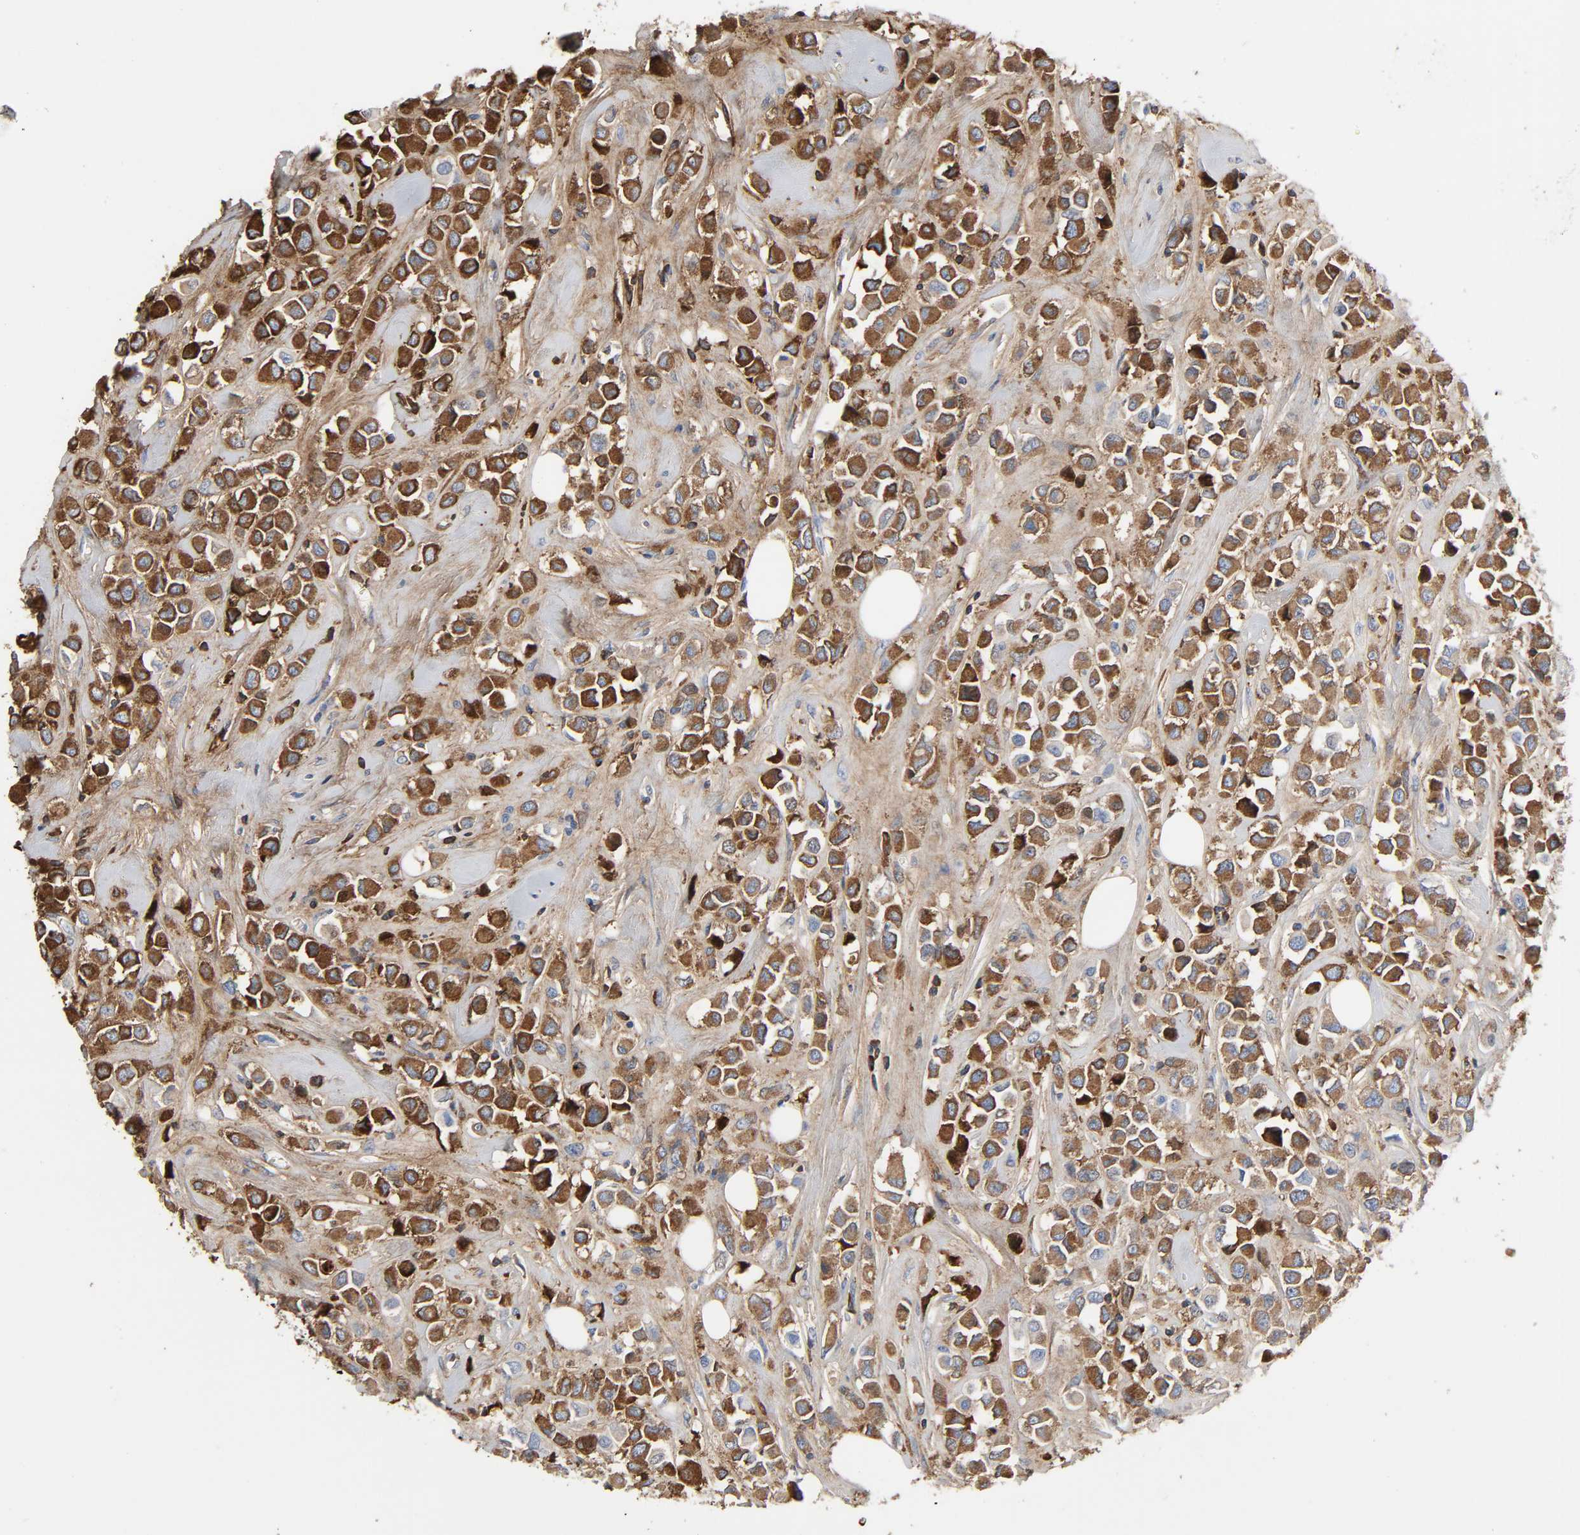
{"staining": {"intensity": "moderate", "quantity": ">75%", "location": "cytoplasmic/membranous"}, "tissue": "breast cancer", "cell_type": "Tumor cells", "image_type": "cancer", "snomed": [{"axis": "morphology", "description": "Duct carcinoma"}, {"axis": "topography", "description": "Breast"}], "caption": "A brown stain shows moderate cytoplasmic/membranous expression of a protein in breast intraductal carcinoma tumor cells.", "gene": "C3", "patient": {"sex": "female", "age": 61}}